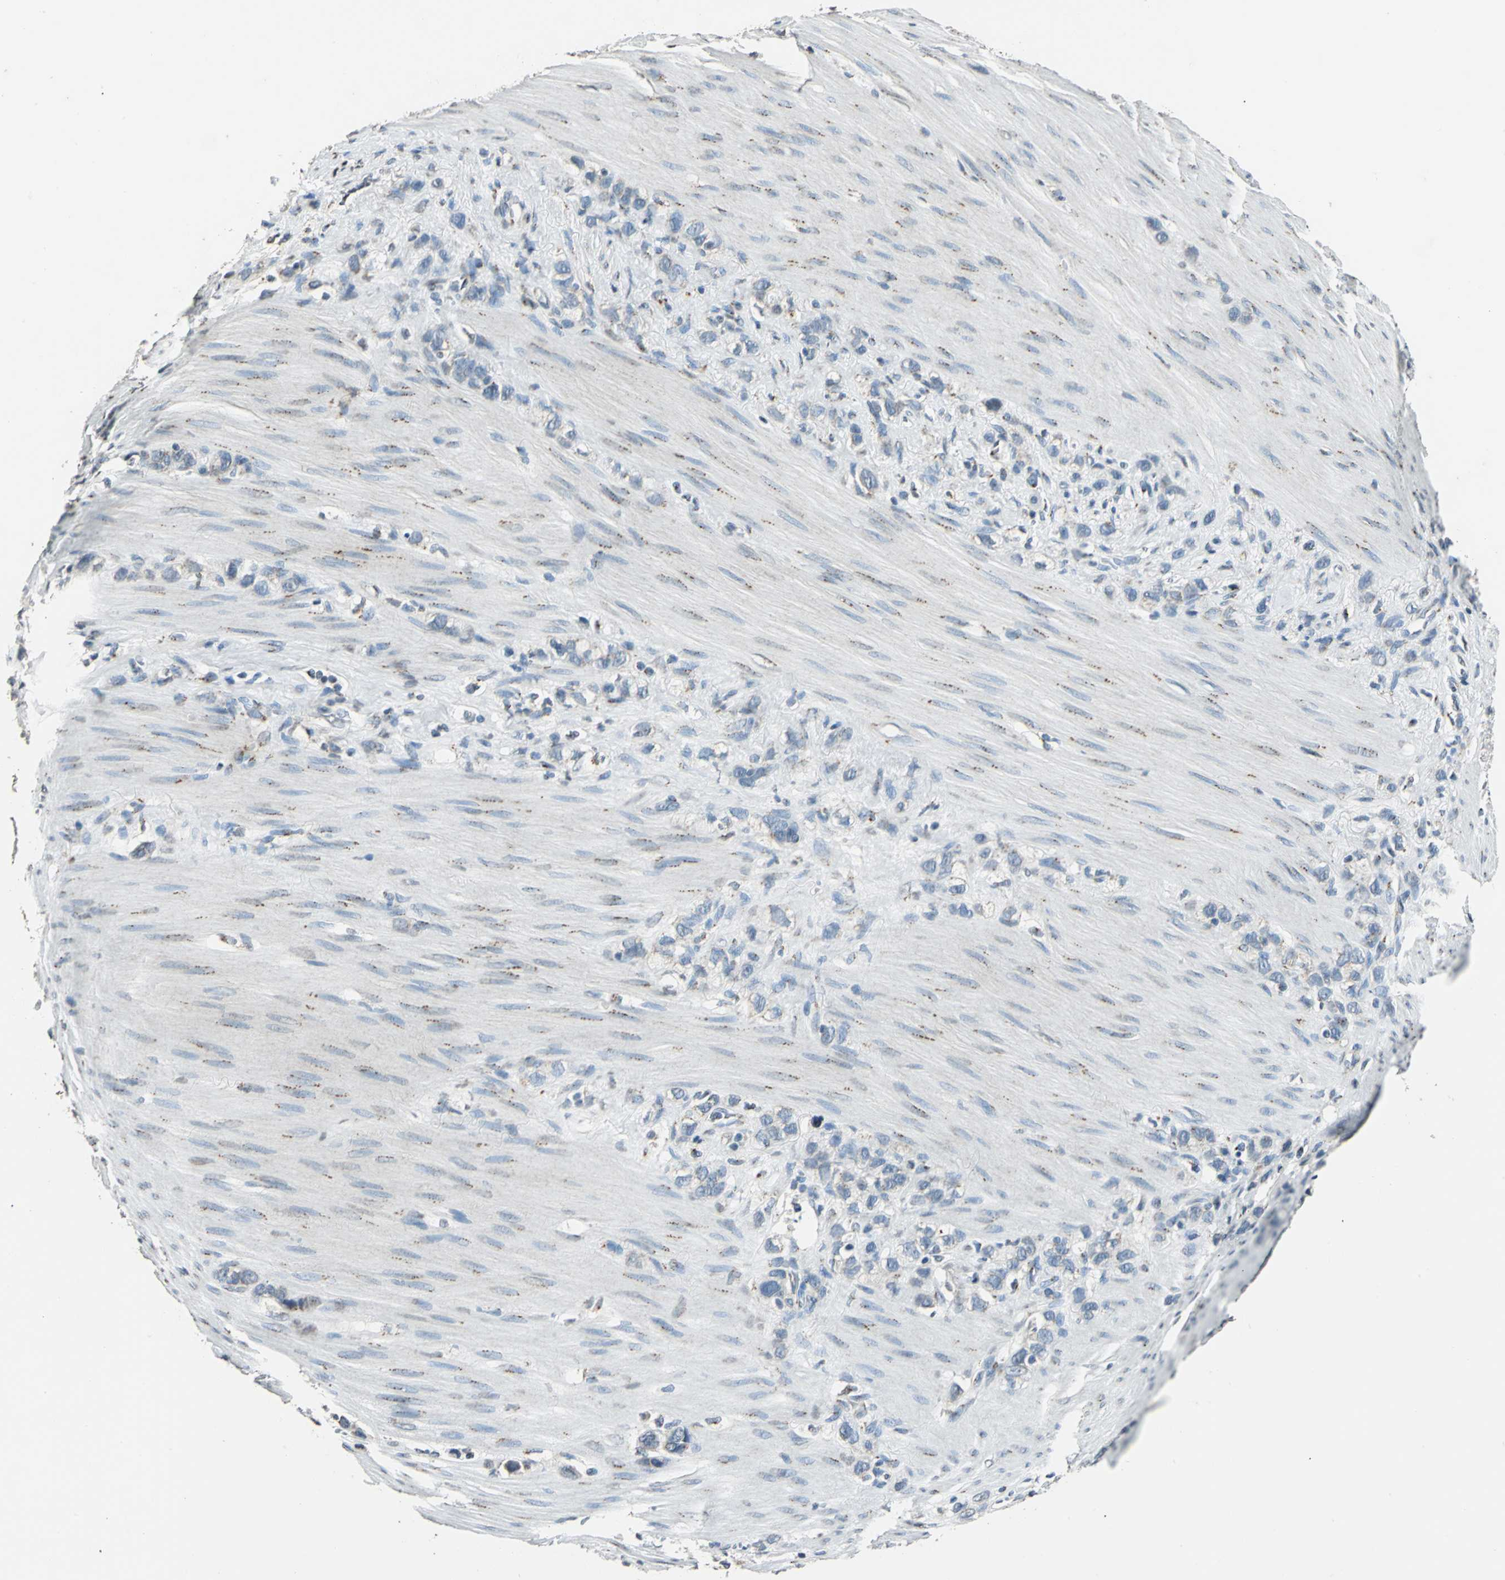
{"staining": {"intensity": "weak", "quantity": "<25%", "location": "cytoplasmic/membranous"}, "tissue": "stomach cancer", "cell_type": "Tumor cells", "image_type": "cancer", "snomed": [{"axis": "morphology", "description": "Normal tissue, NOS"}, {"axis": "morphology", "description": "Adenocarcinoma, NOS"}, {"axis": "morphology", "description": "Adenocarcinoma, High grade"}, {"axis": "topography", "description": "Stomach, upper"}, {"axis": "topography", "description": "Stomach"}], "caption": "The immunohistochemistry histopathology image has no significant positivity in tumor cells of stomach cancer (adenocarcinoma (high-grade)) tissue.", "gene": "TMEM115", "patient": {"sex": "female", "age": 65}}